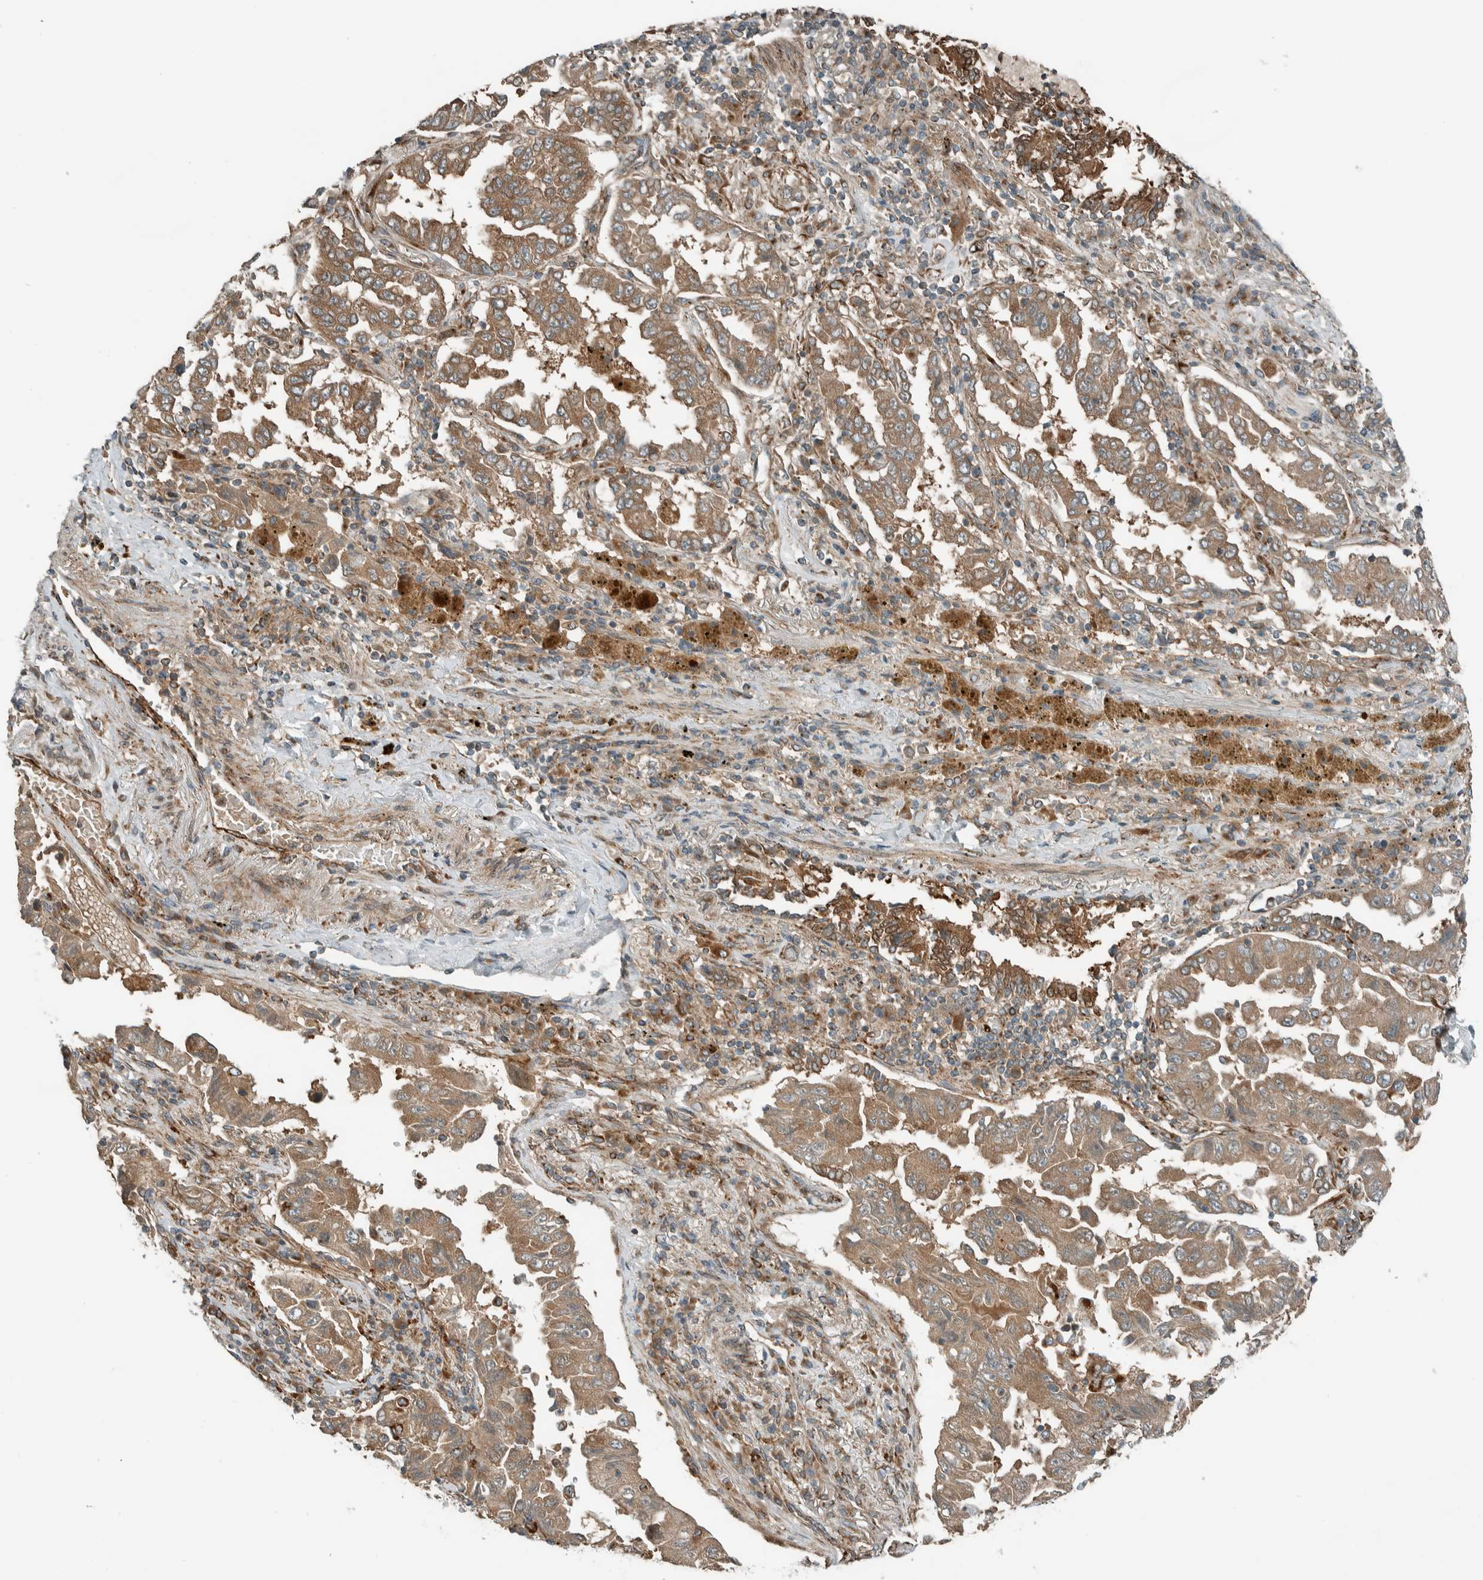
{"staining": {"intensity": "moderate", "quantity": ">75%", "location": "cytoplasmic/membranous"}, "tissue": "lung cancer", "cell_type": "Tumor cells", "image_type": "cancer", "snomed": [{"axis": "morphology", "description": "Adenocarcinoma, NOS"}, {"axis": "topography", "description": "Lung"}], "caption": "Lung cancer stained with a brown dye displays moderate cytoplasmic/membranous positive staining in approximately >75% of tumor cells.", "gene": "EXOC7", "patient": {"sex": "female", "age": 51}}